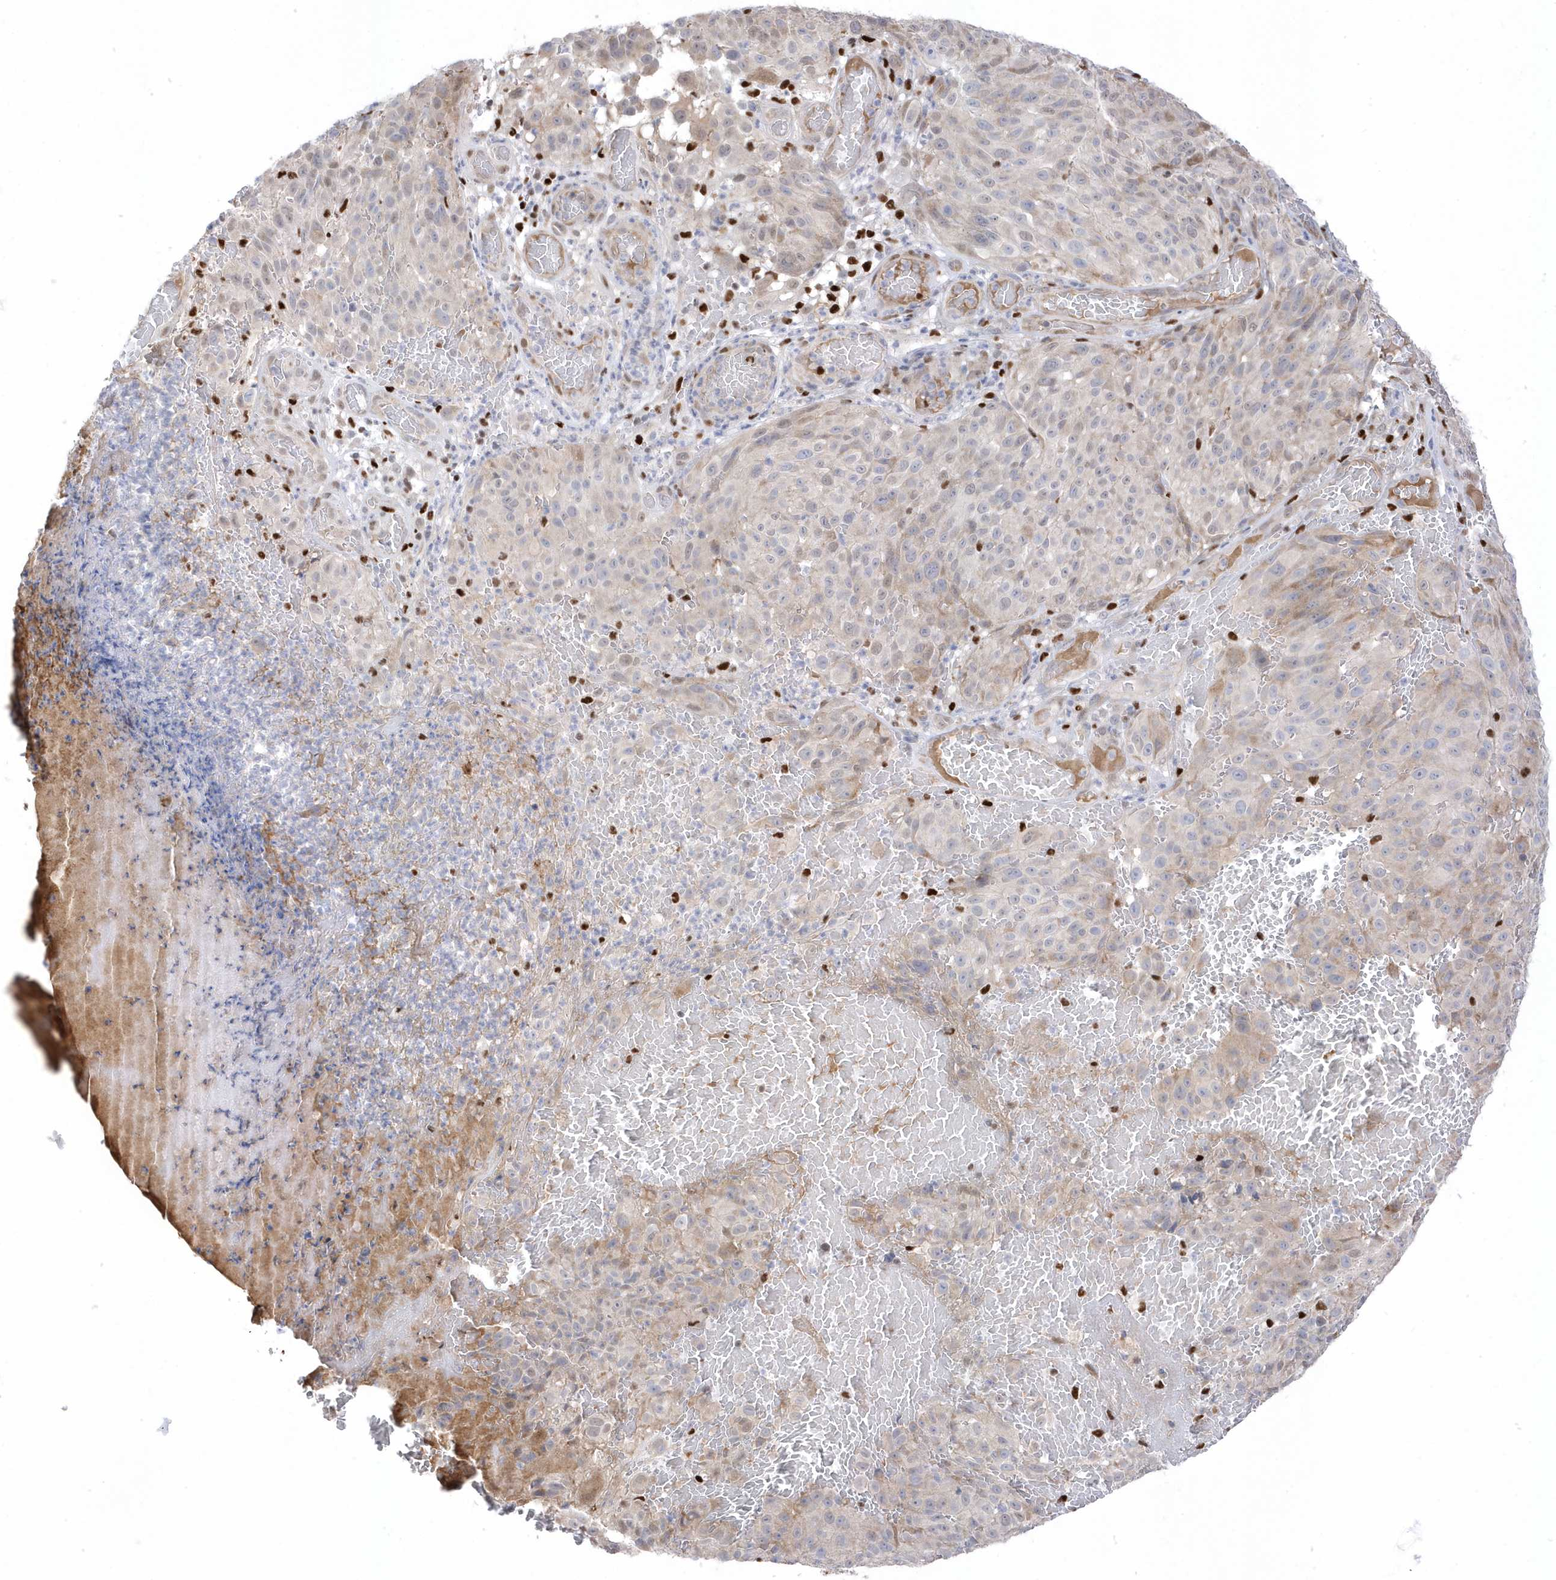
{"staining": {"intensity": "negative", "quantity": "none", "location": "none"}, "tissue": "melanoma", "cell_type": "Tumor cells", "image_type": "cancer", "snomed": [{"axis": "morphology", "description": "Malignant melanoma, NOS"}, {"axis": "topography", "description": "Skin"}], "caption": "Tumor cells are negative for protein expression in human melanoma.", "gene": "GTPBP6", "patient": {"sex": "male", "age": 83}}